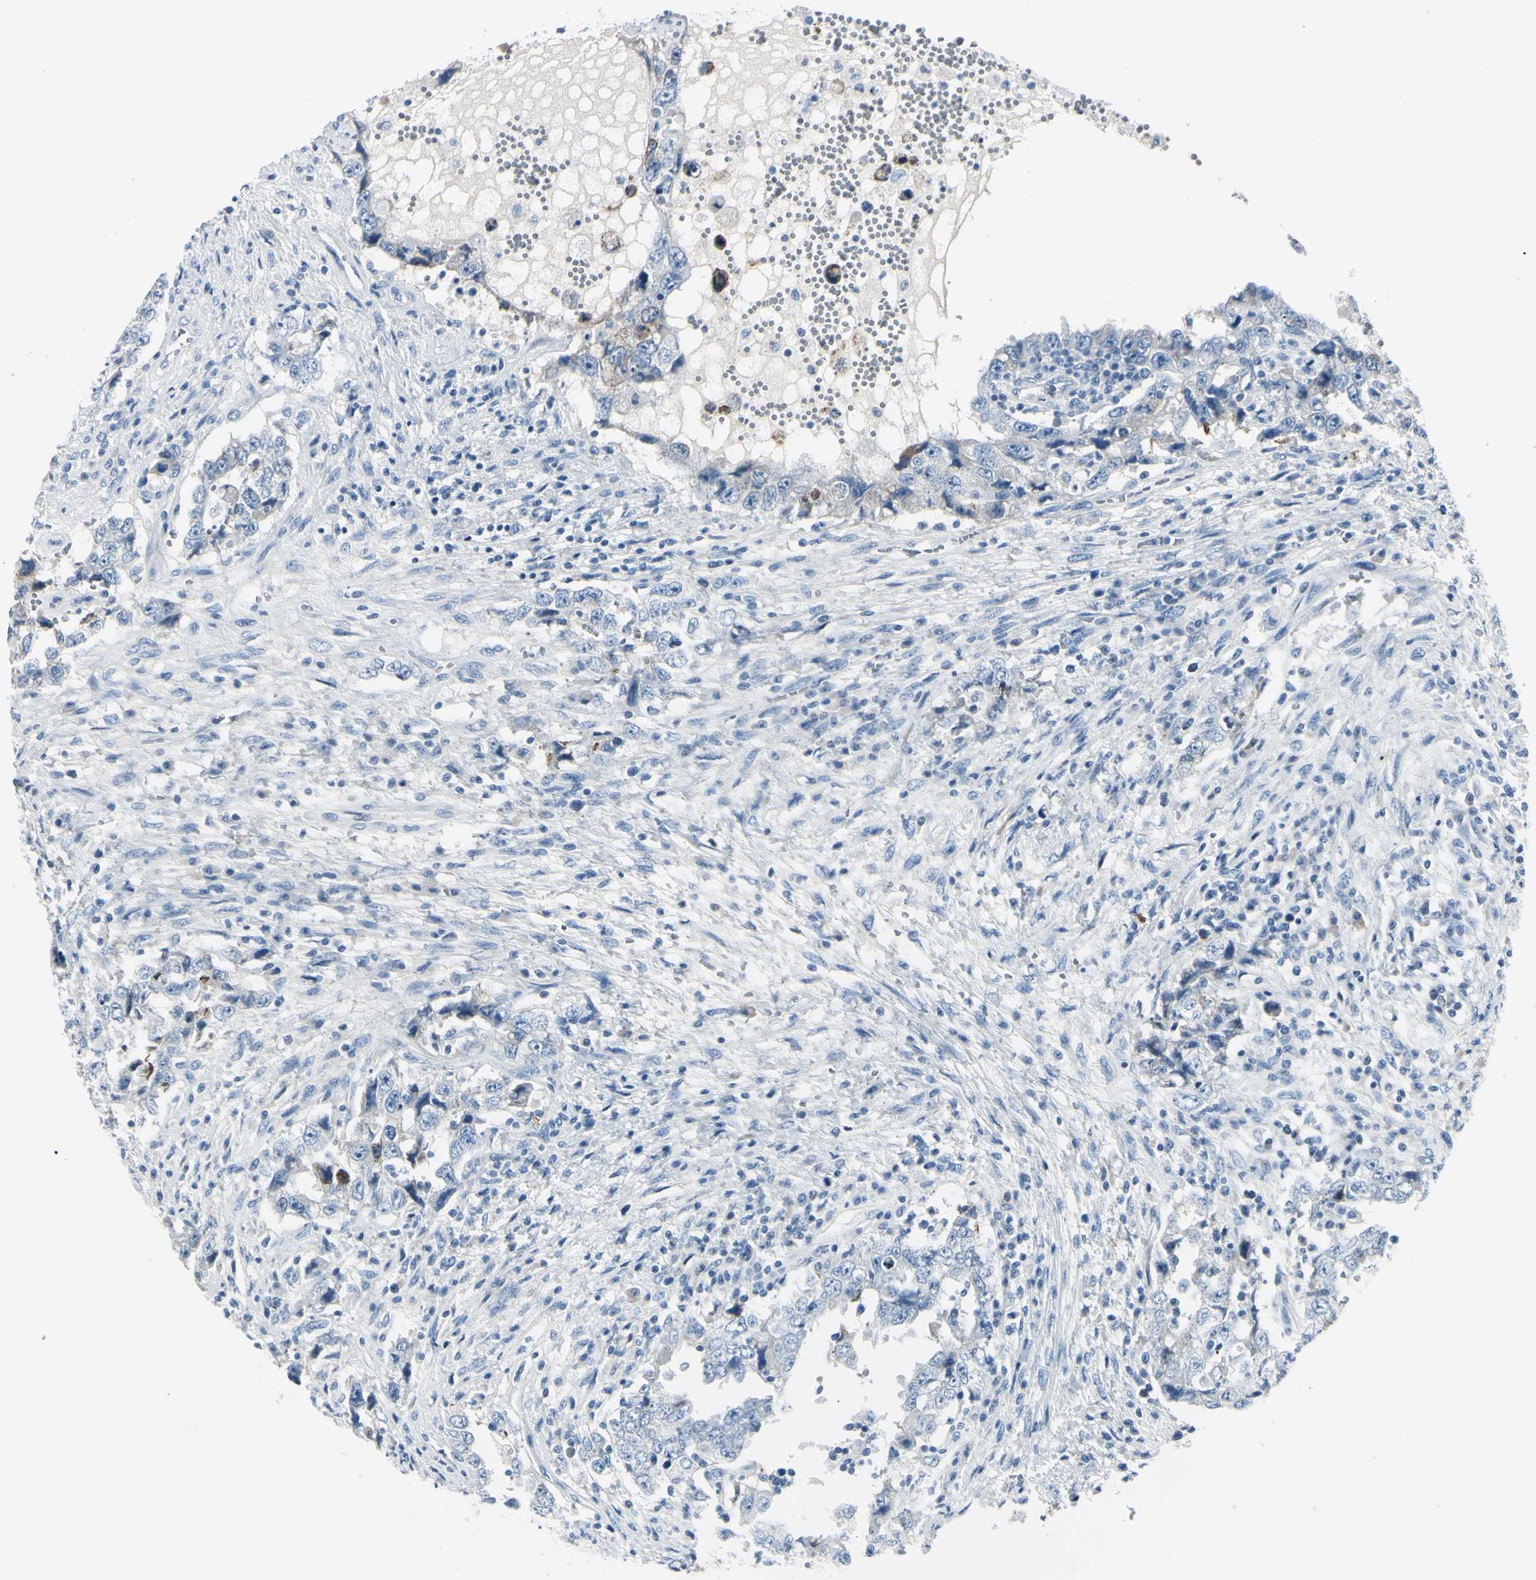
{"staining": {"intensity": "negative", "quantity": "none", "location": "none"}, "tissue": "testis cancer", "cell_type": "Tumor cells", "image_type": "cancer", "snomed": [{"axis": "morphology", "description": "Carcinoma, Embryonal, NOS"}, {"axis": "topography", "description": "Testis"}], "caption": "An IHC histopathology image of testis cancer (embryonal carcinoma) is shown. There is no staining in tumor cells of testis cancer (embryonal carcinoma).", "gene": "DLG4", "patient": {"sex": "male", "age": 26}}